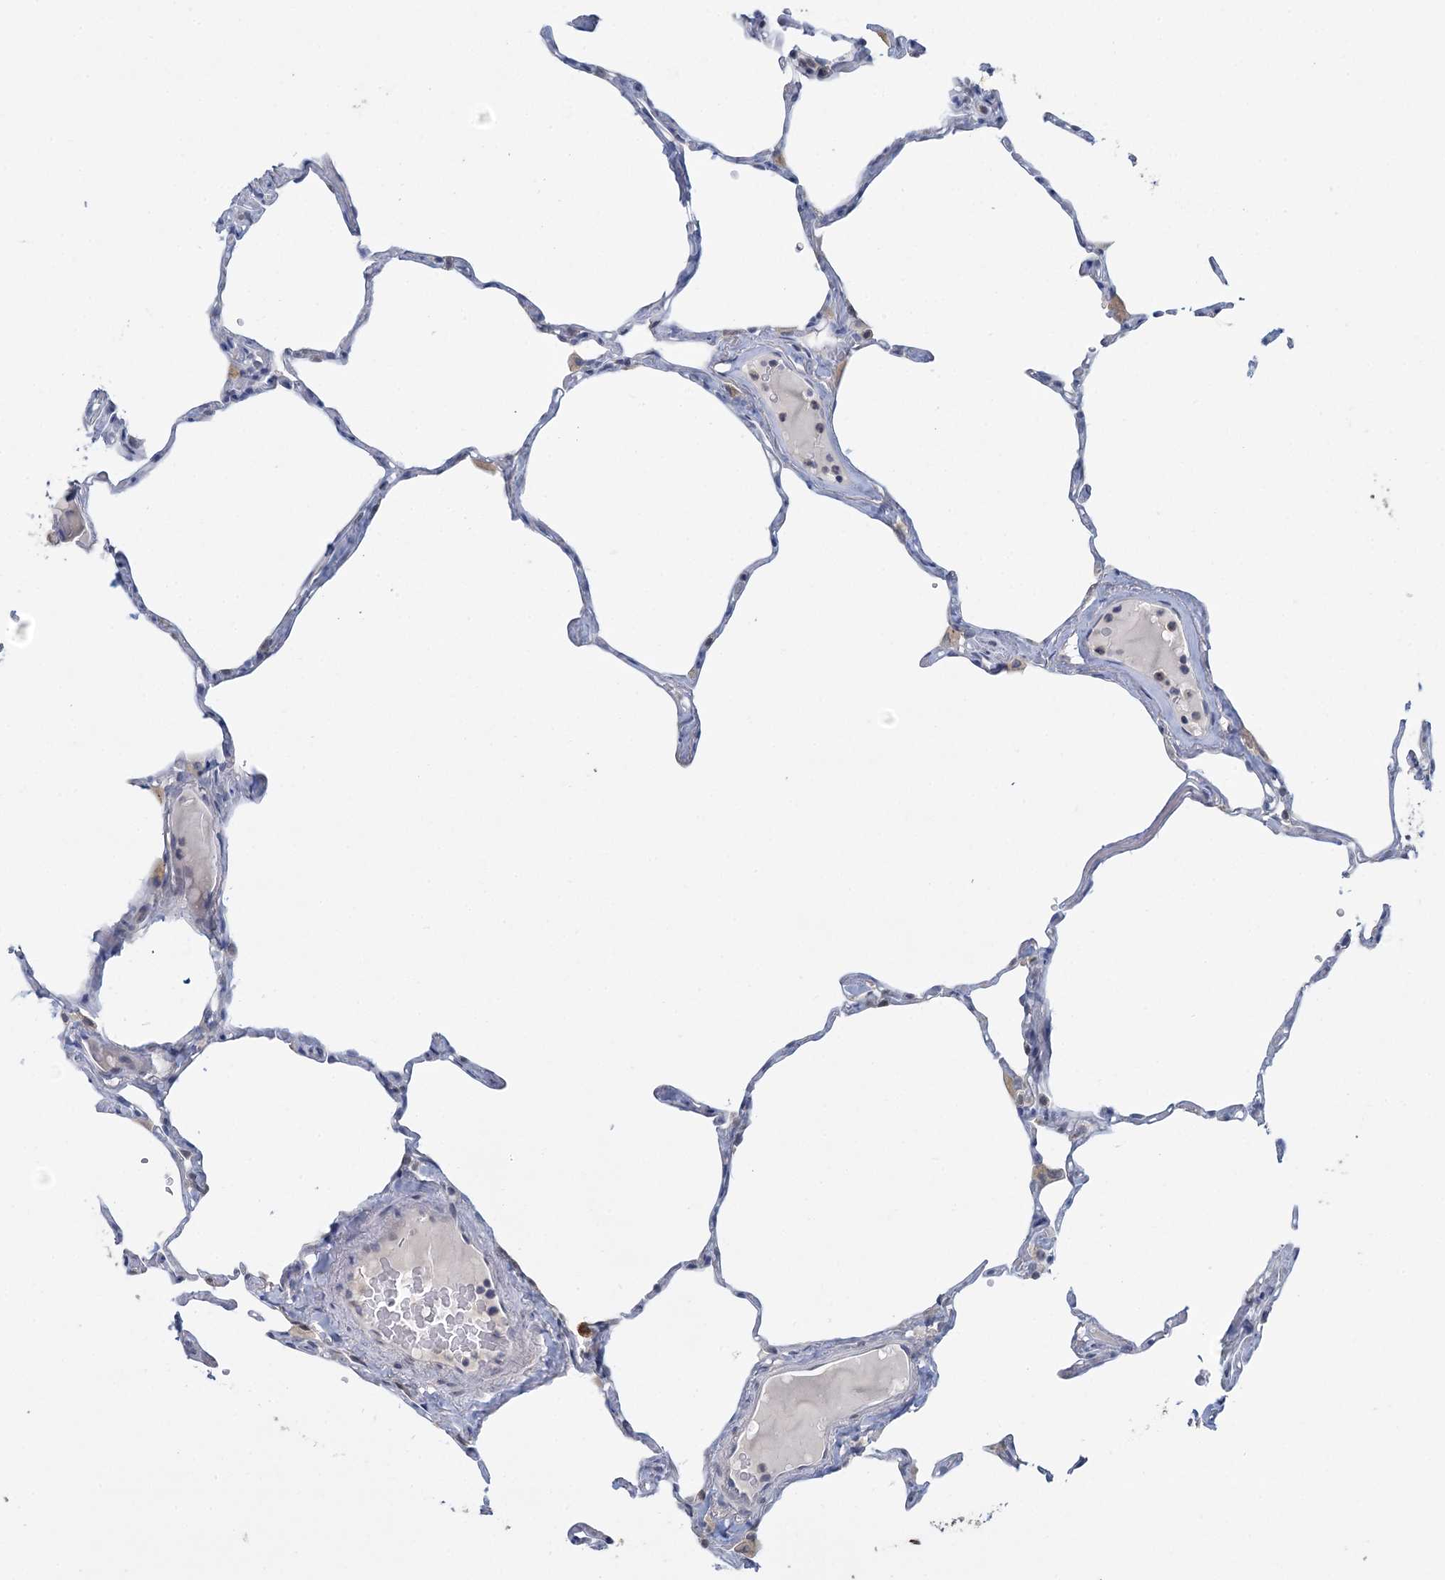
{"staining": {"intensity": "negative", "quantity": "none", "location": "none"}, "tissue": "lung", "cell_type": "Alveolar cells", "image_type": "normal", "snomed": [{"axis": "morphology", "description": "Normal tissue, NOS"}, {"axis": "topography", "description": "Lung"}], "caption": "IHC photomicrograph of normal lung: lung stained with DAB demonstrates no significant protein expression in alveolar cells.", "gene": "MYO7B", "patient": {"sex": "male", "age": 65}}